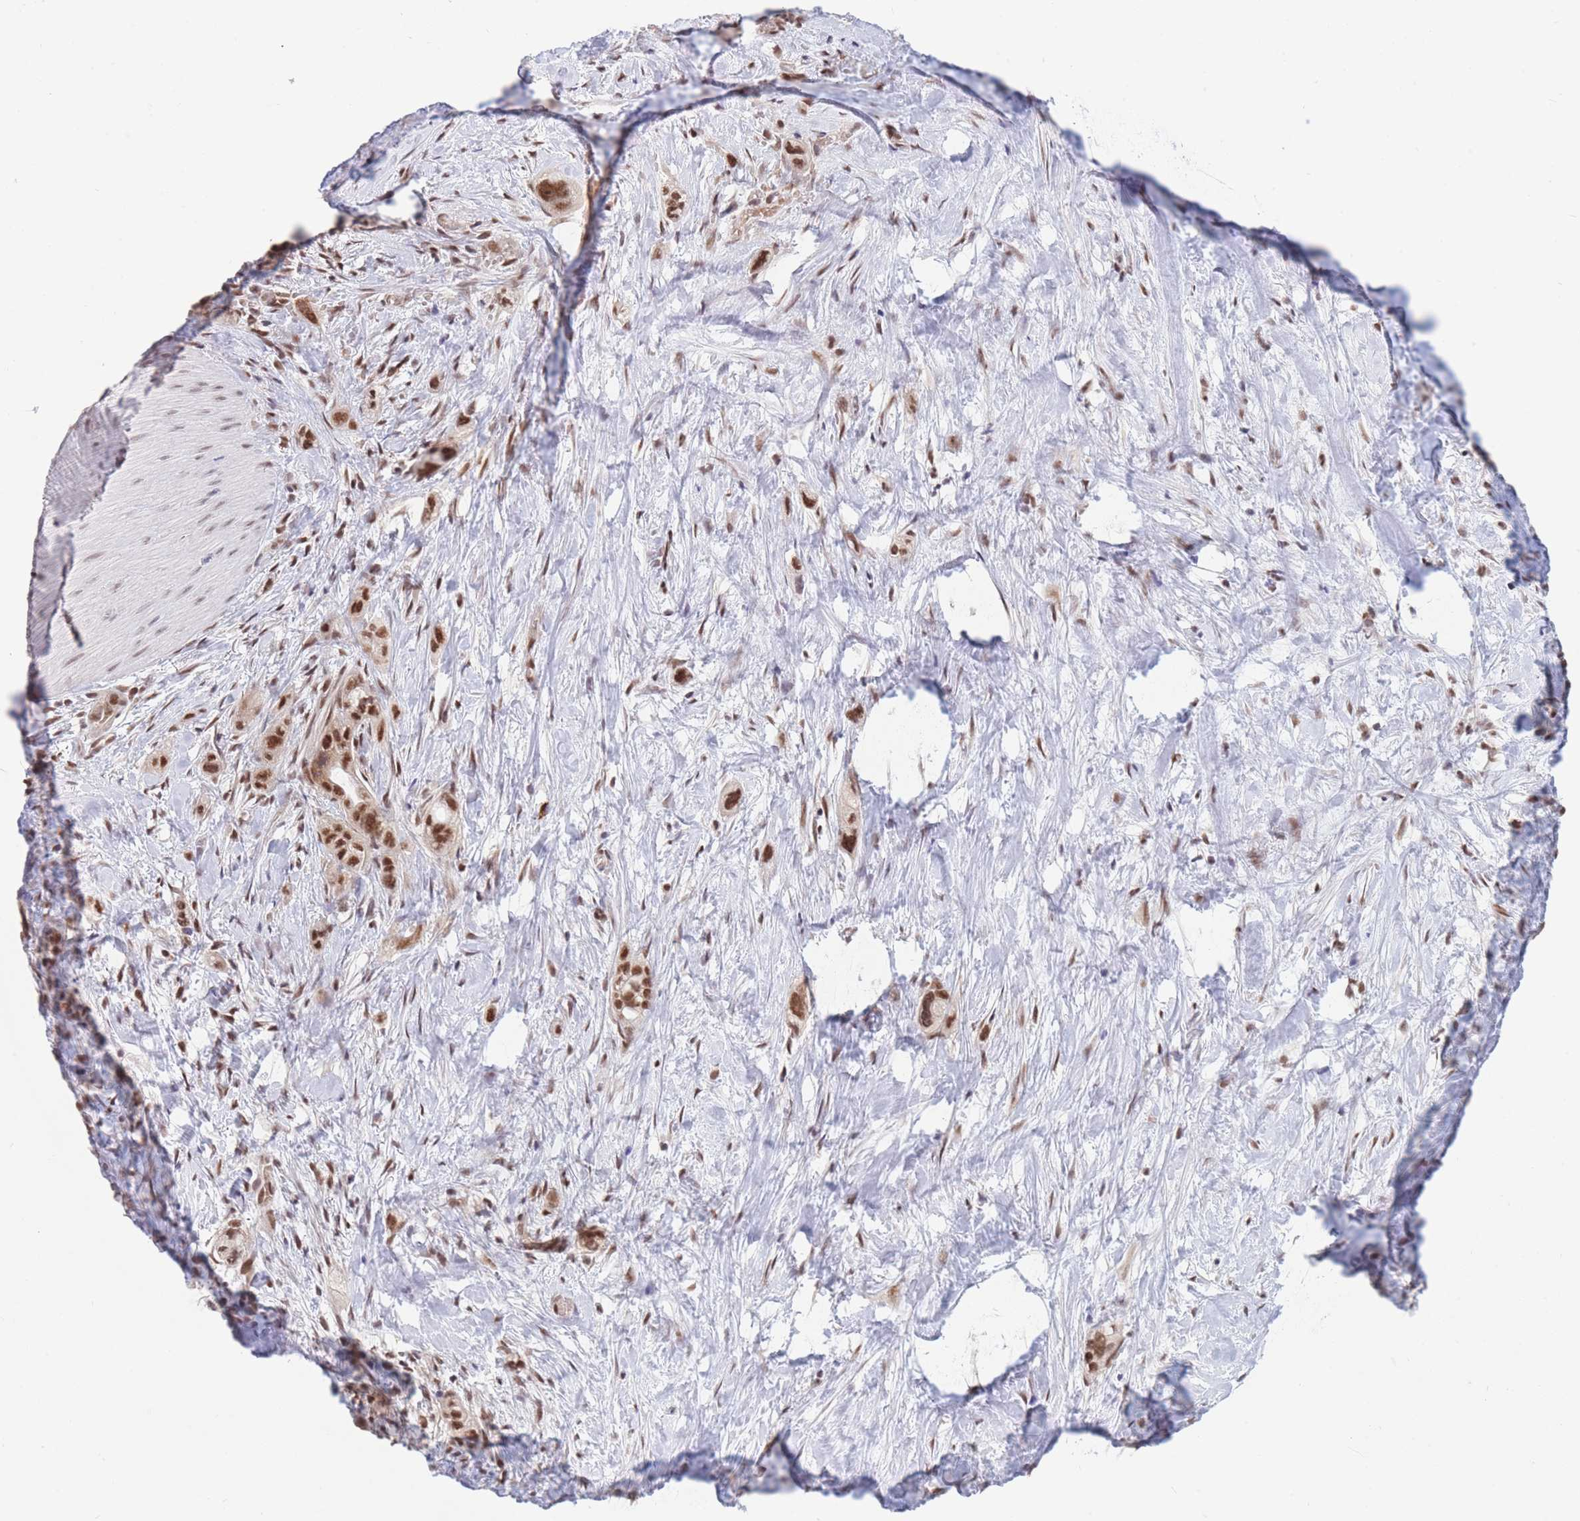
{"staining": {"intensity": "strong", "quantity": ">75%", "location": "nuclear"}, "tissue": "stomach cancer", "cell_type": "Tumor cells", "image_type": "cancer", "snomed": [{"axis": "morphology", "description": "Adenocarcinoma, NOS"}, {"axis": "topography", "description": "Stomach"}, {"axis": "topography", "description": "Stomach, lower"}], "caption": "Stomach cancer stained for a protein shows strong nuclear positivity in tumor cells. The staining is performed using DAB (3,3'-diaminobenzidine) brown chromogen to label protein expression. The nuclei are counter-stained blue using hematoxylin.", "gene": "SMAD9", "patient": {"sex": "female", "age": 48}}